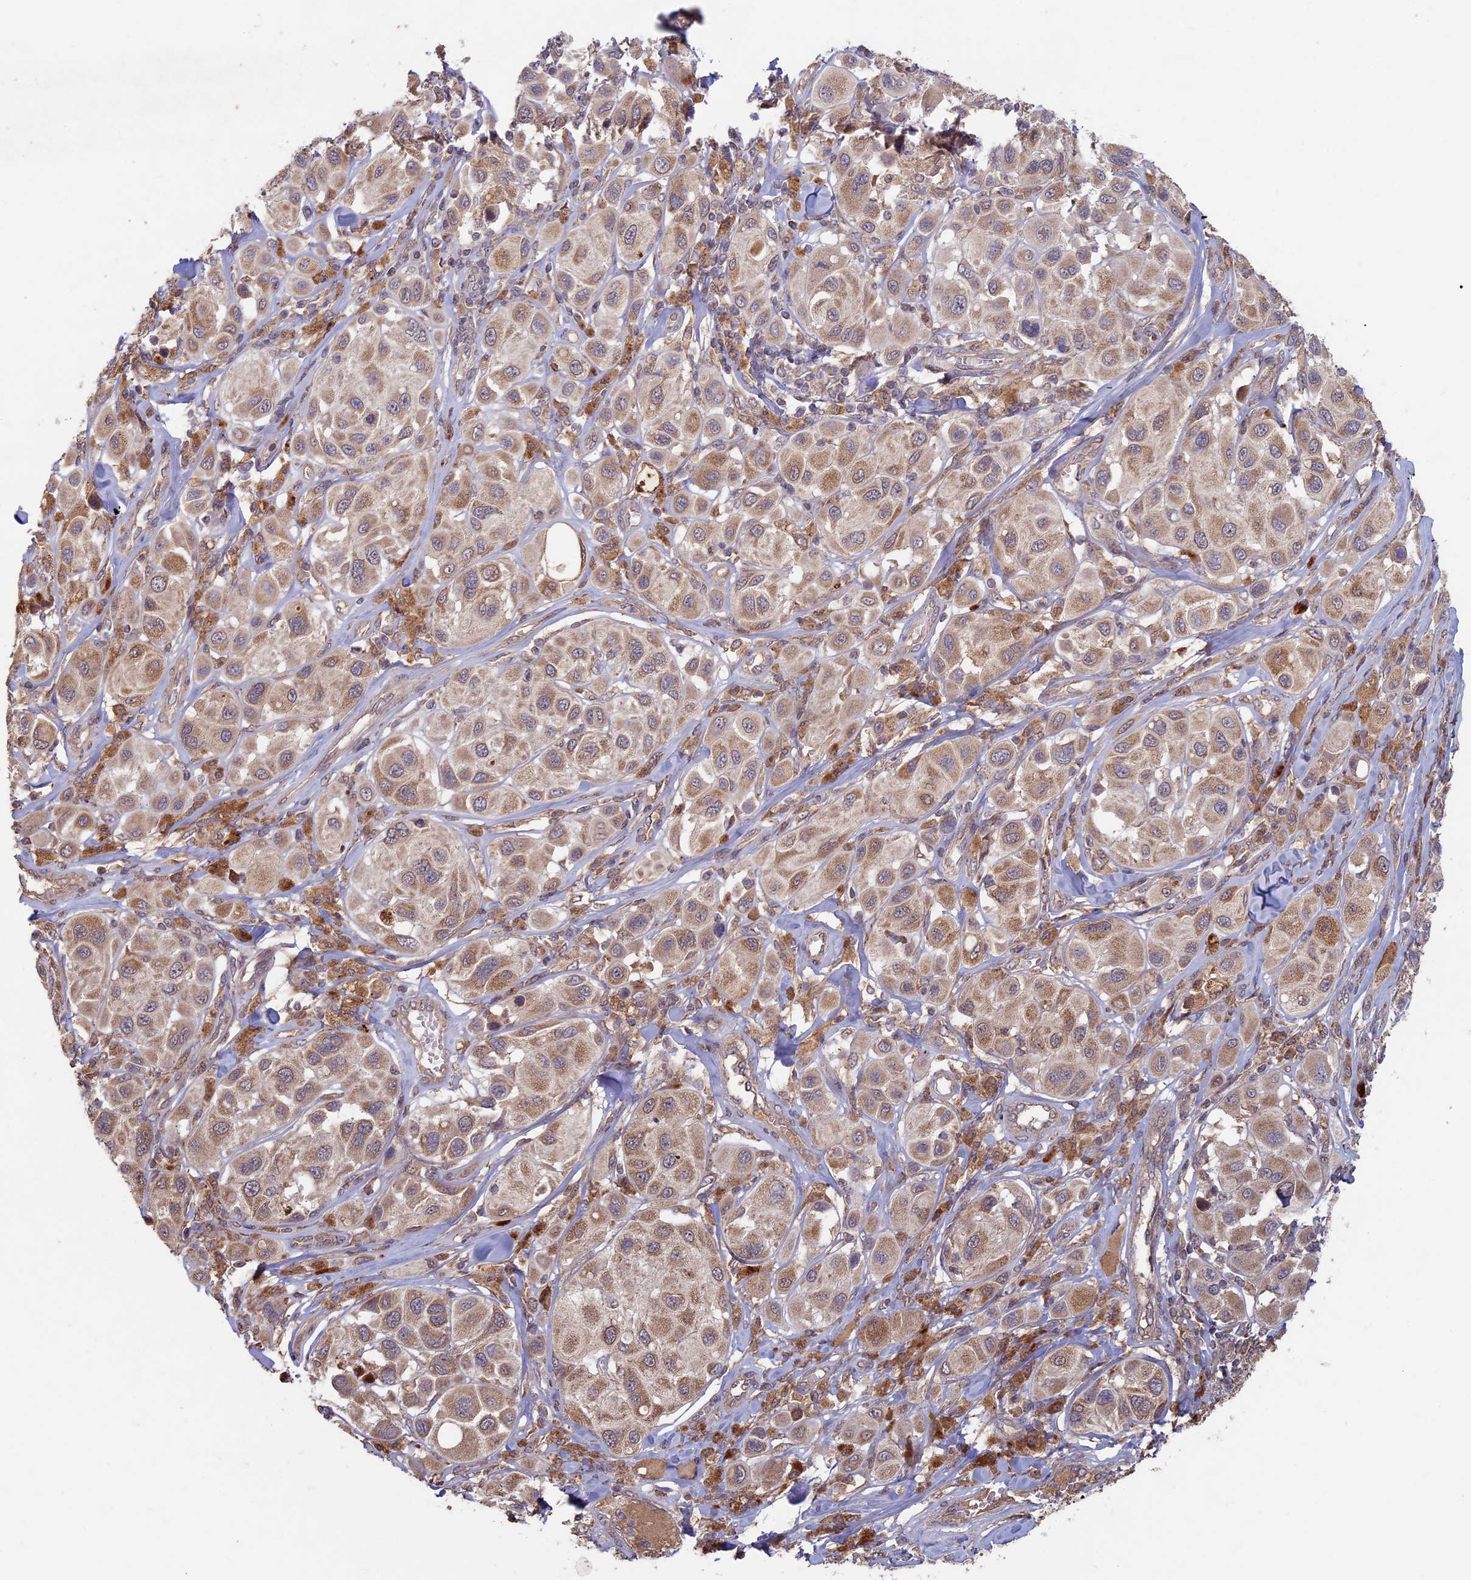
{"staining": {"intensity": "moderate", "quantity": ">75%", "location": "cytoplasmic/membranous"}, "tissue": "melanoma", "cell_type": "Tumor cells", "image_type": "cancer", "snomed": [{"axis": "morphology", "description": "Malignant melanoma, Metastatic site"}, {"axis": "topography", "description": "Skin"}], "caption": "Immunohistochemistry (IHC) of melanoma exhibits medium levels of moderate cytoplasmic/membranous expression in about >75% of tumor cells. The protein of interest is shown in brown color, while the nuclei are stained blue.", "gene": "RCCD1", "patient": {"sex": "male", "age": 41}}